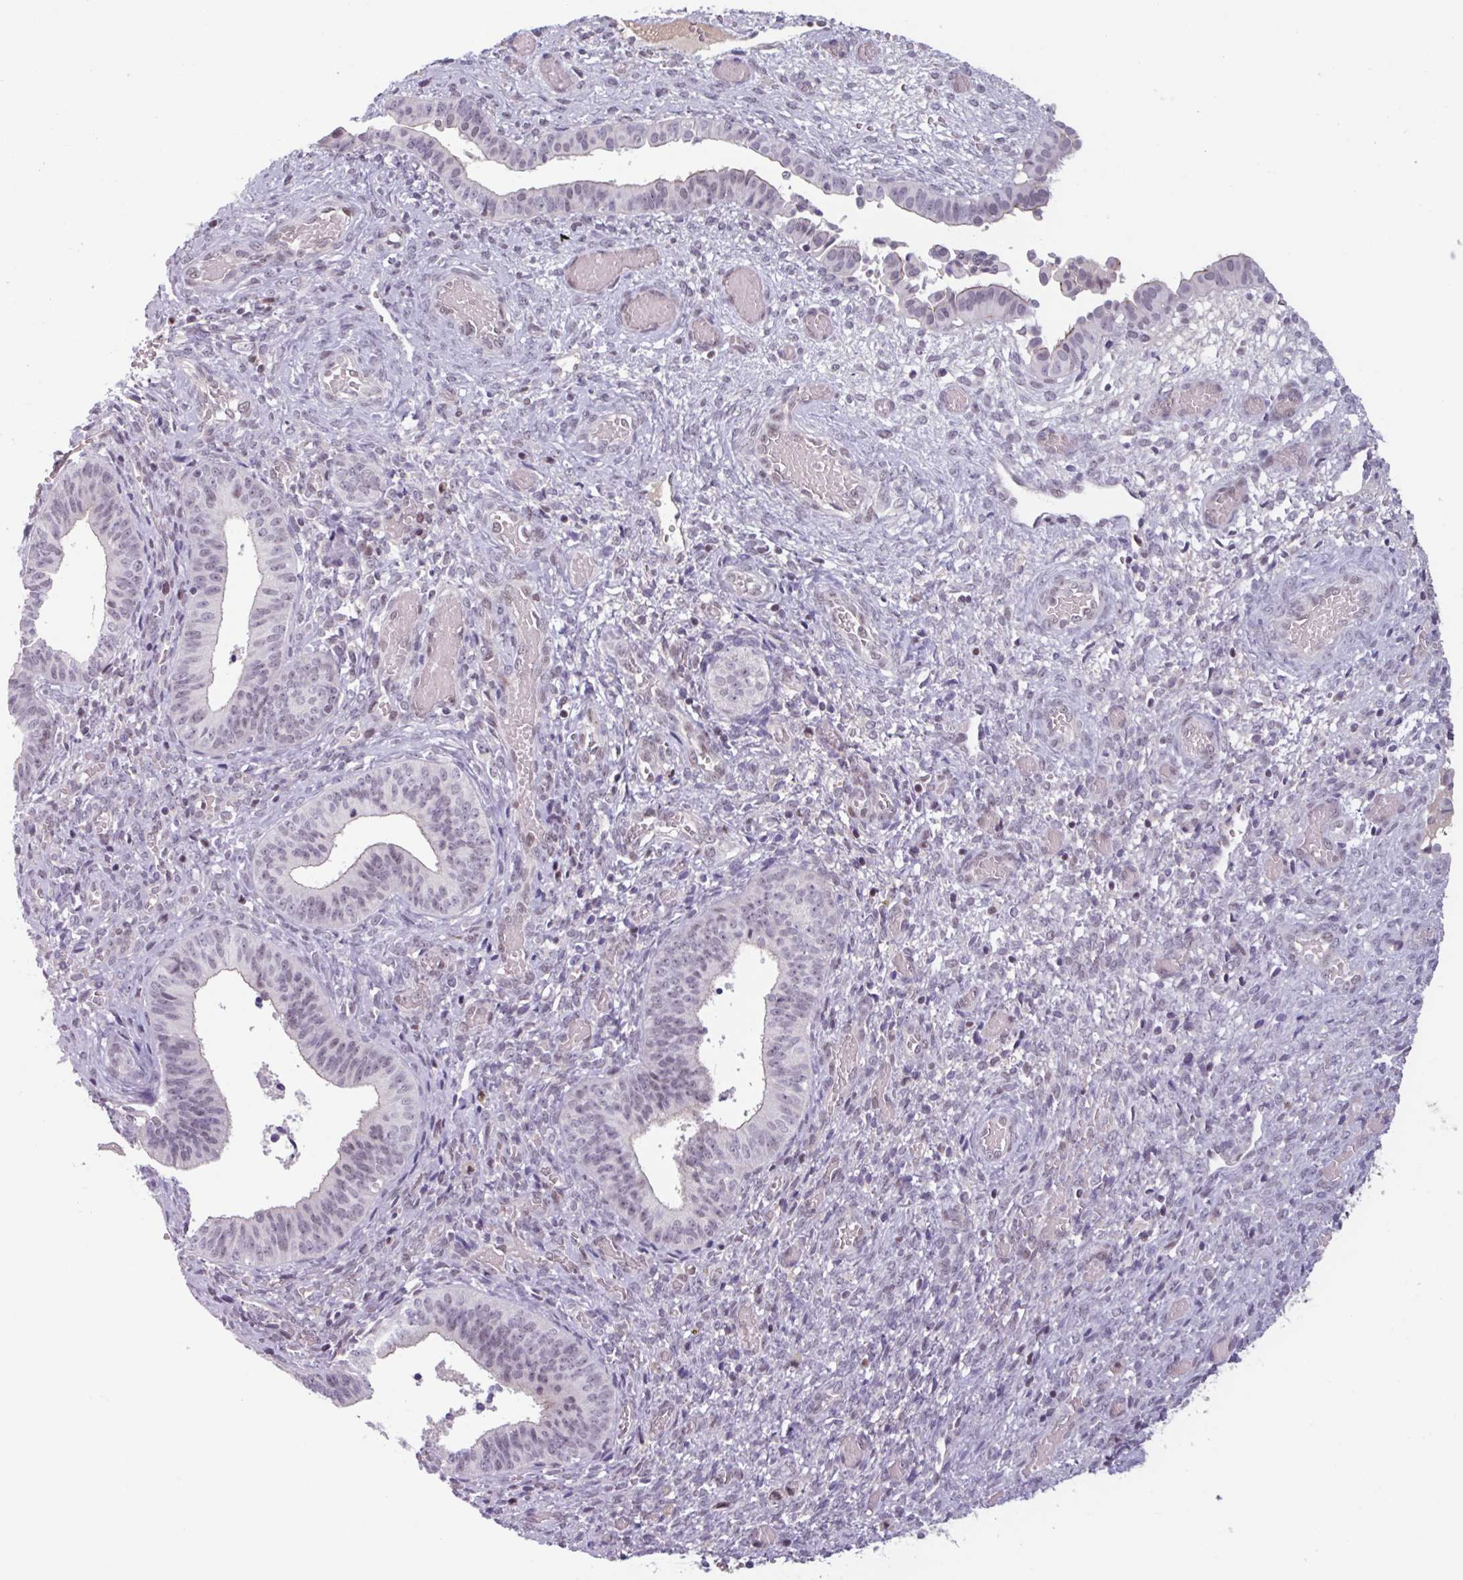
{"staining": {"intensity": "negative", "quantity": "none", "location": "none"}, "tissue": "cervical cancer", "cell_type": "Tumor cells", "image_type": "cancer", "snomed": [{"axis": "morphology", "description": "Squamous cell carcinoma, NOS"}, {"axis": "topography", "description": "Cervix"}], "caption": "IHC of human cervical squamous cell carcinoma reveals no staining in tumor cells.", "gene": "ZNF575", "patient": {"sex": "female", "age": 59}}